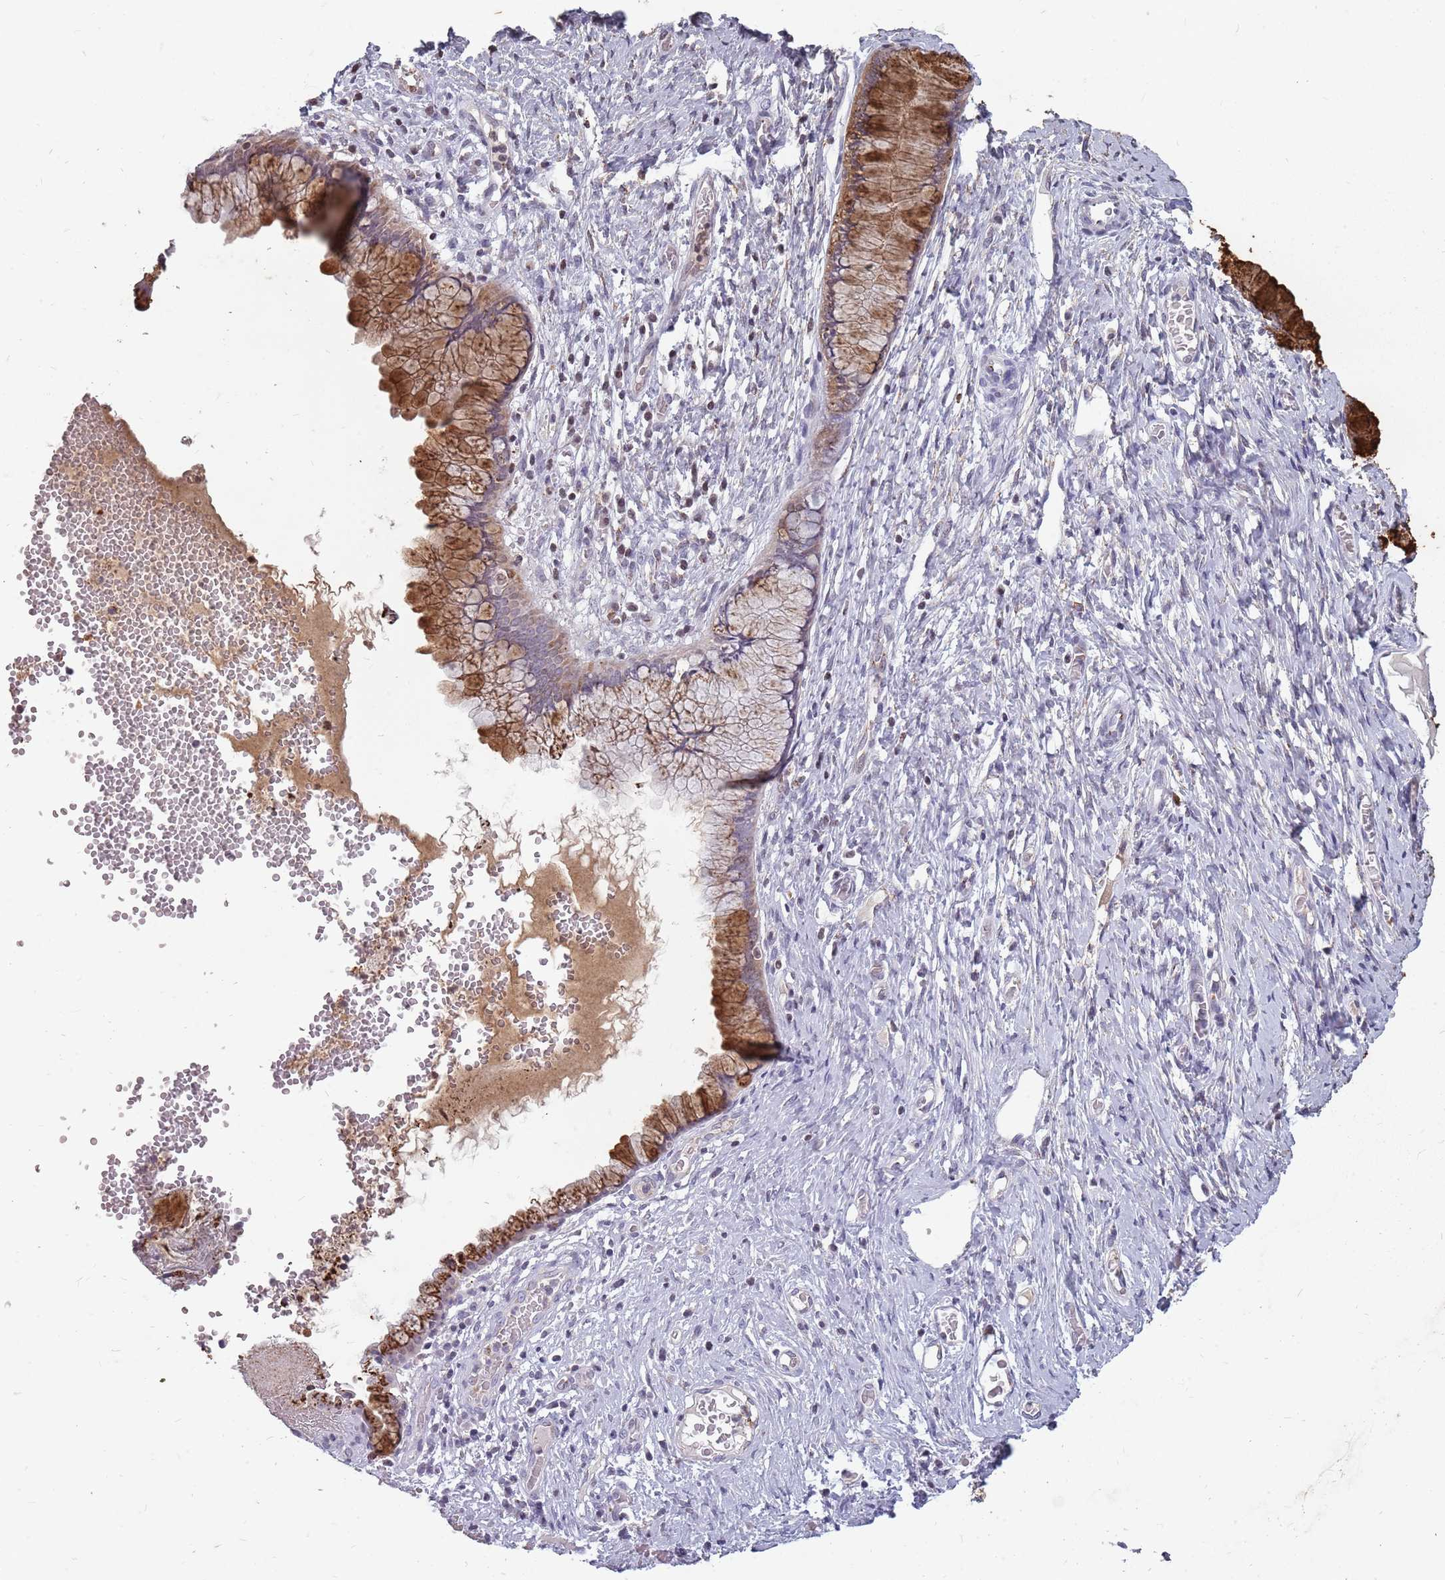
{"staining": {"intensity": "strong", "quantity": "25%-75%", "location": "cytoplasmic/membranous"}, "tissue": "cervix", "cell_type": "Glandular cells", "image_type": "normal", "snomed": [{"axis": "morphology", "description": "Normal tissue, NOS"}, {"axis": "topography", "description": "Cervix"}], "caption": "Strong cytoplasmic/membranous staining for a protein is seen in about 25%-75% of glandular cells of unremarkable cervix using immunohistochemistry.", "gene": "NEK6", "patient": {"sex": "female", "age": 42}}